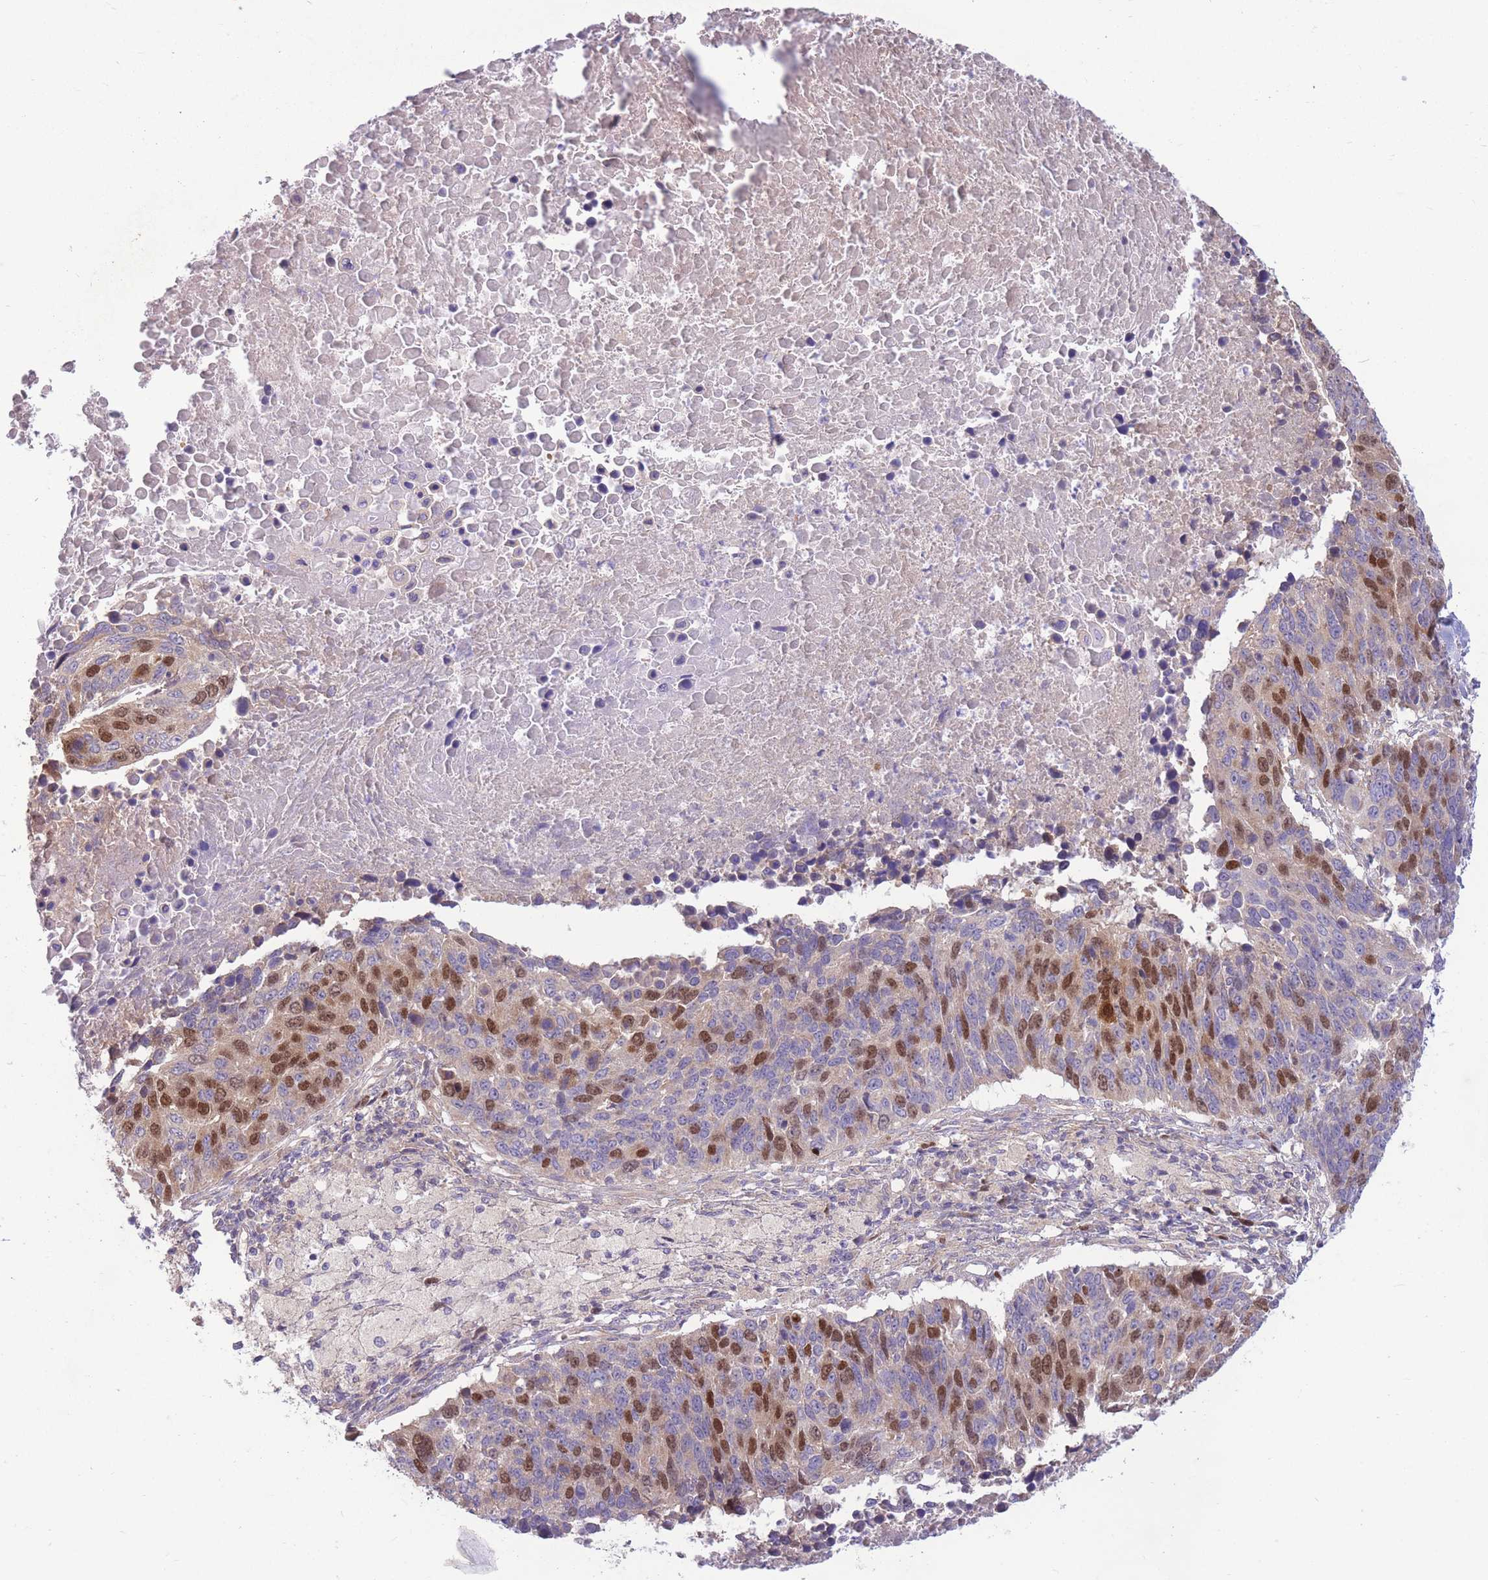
{"staining": {"intensity": "strong", "quantity": "25%-75%", "location": "nuclear"}, "tissue": "lung cancer", "cell_type": "Tumor cells", "image_type": "cancer", "snomed": [{"axis": "morphology", "description": "Normal tissue, NOS"}, {"axis": "morphology", "description": "Squamous cell carcinoma, NOS"}, {"axis": "topography", "description": "Lymph node"}, {"axis": "topography", "description": "Lung"}], "caption": "This micrograph exhibits immunohistochemistry (IHC) staining of lung squamous cell carcinoma, with high strong nuclear staining in approximately 25%-75% of tumor cells.", "gene": "GMNN", "patient": {"sex": "male", "age": 66}}